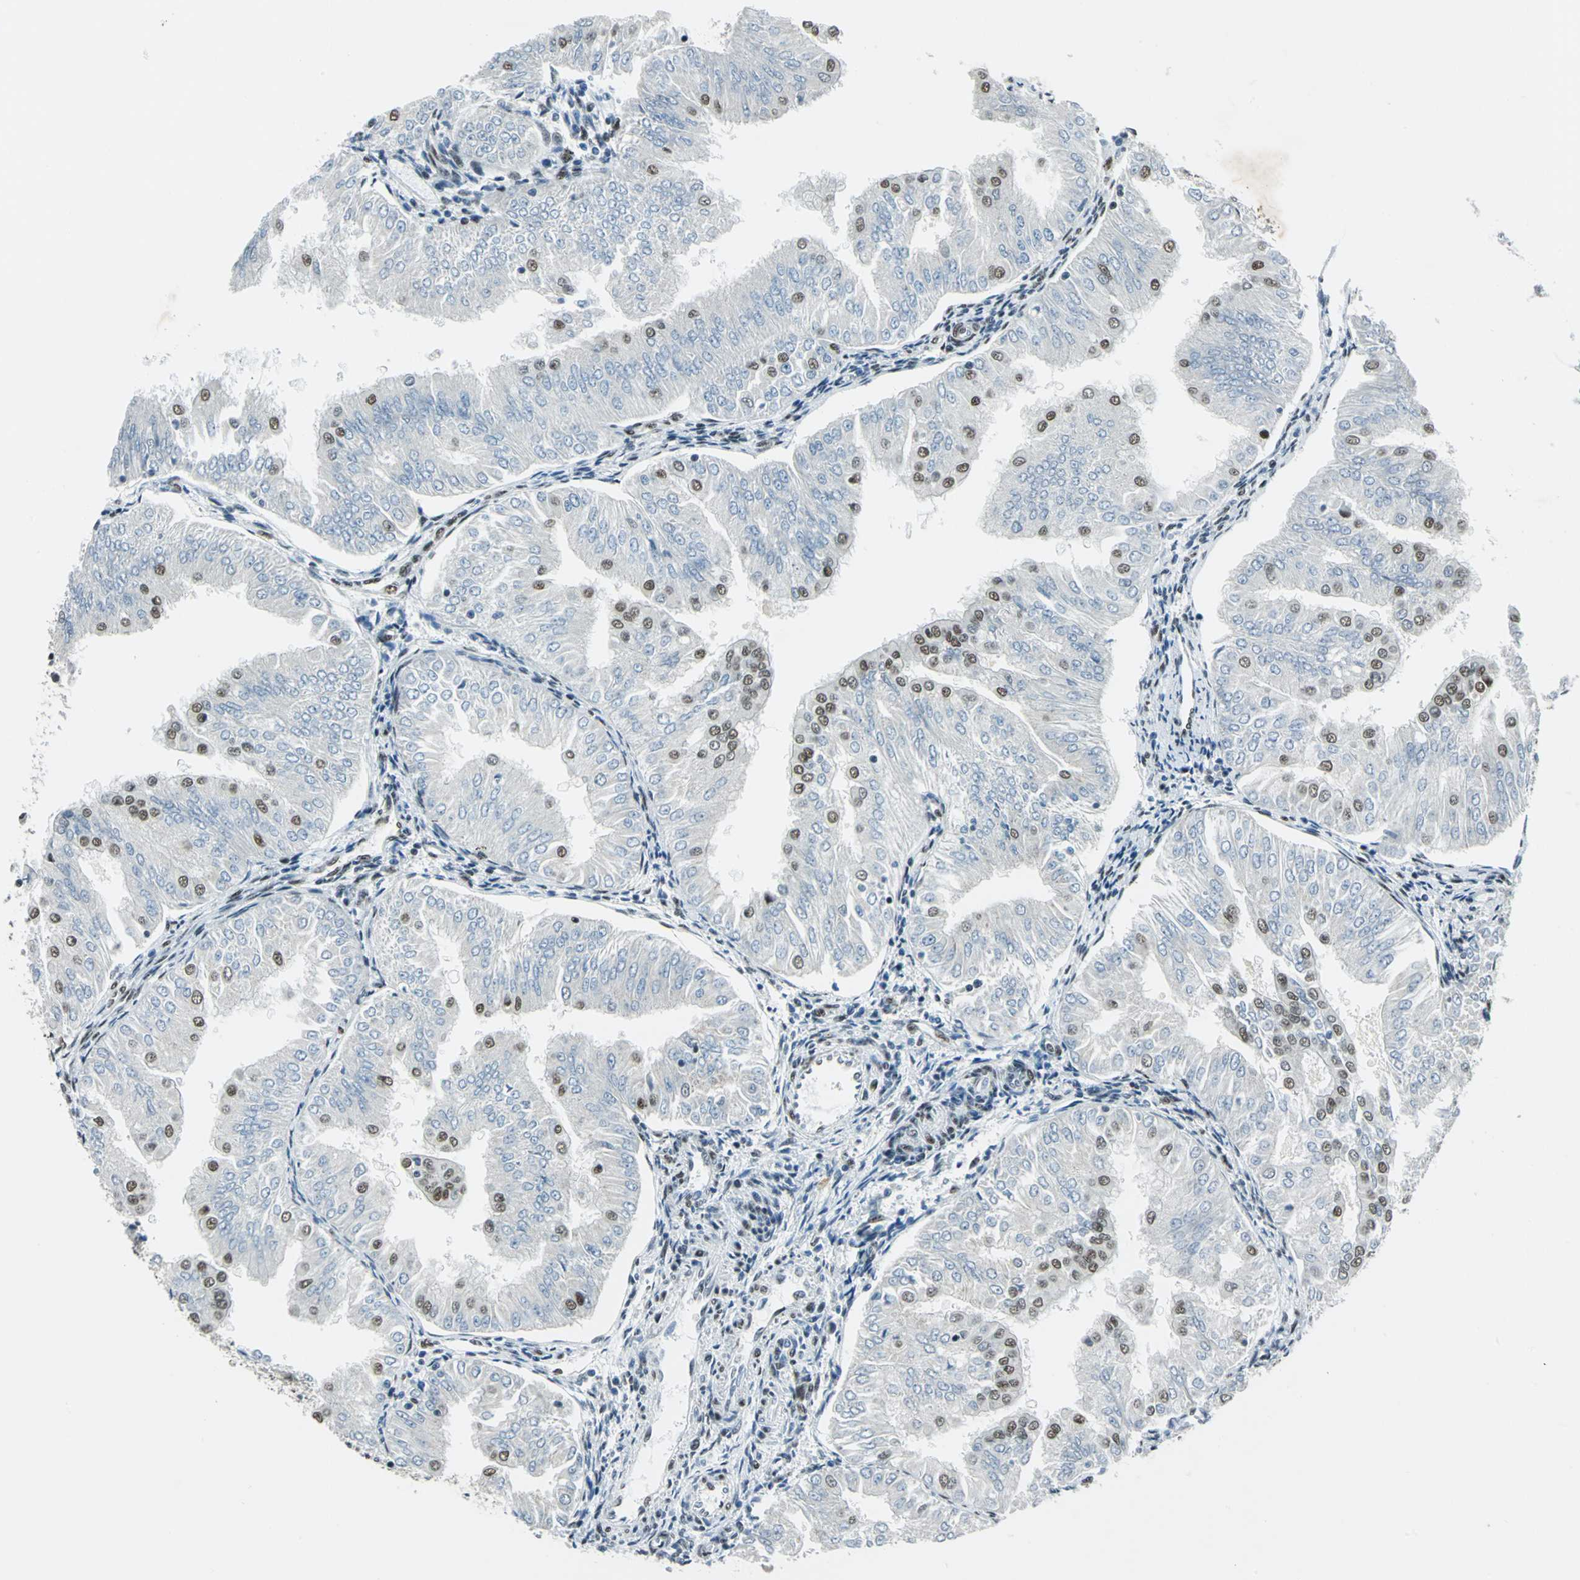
{"staining": {"intensity": "moderate", "quantity": "<25%", "location": "nuclear"}, "tissue": "endometrial cancer", "cell_type": "Tumor cells", "image_type": "cancer", "snomed": [{"axis": "morphology", "description": "Adenocarcinoma, NOS"}, {"axis": "topography", "description": "Endometrium"}], "caption": "The photomicrograph shows immunohistochemical staining of endometrial cancer. There is moderate nuclear expression is present in approximately <25% of tumor cells.", "gene": "KAT6B", "patient": {"sex": "female", "age": 53}}